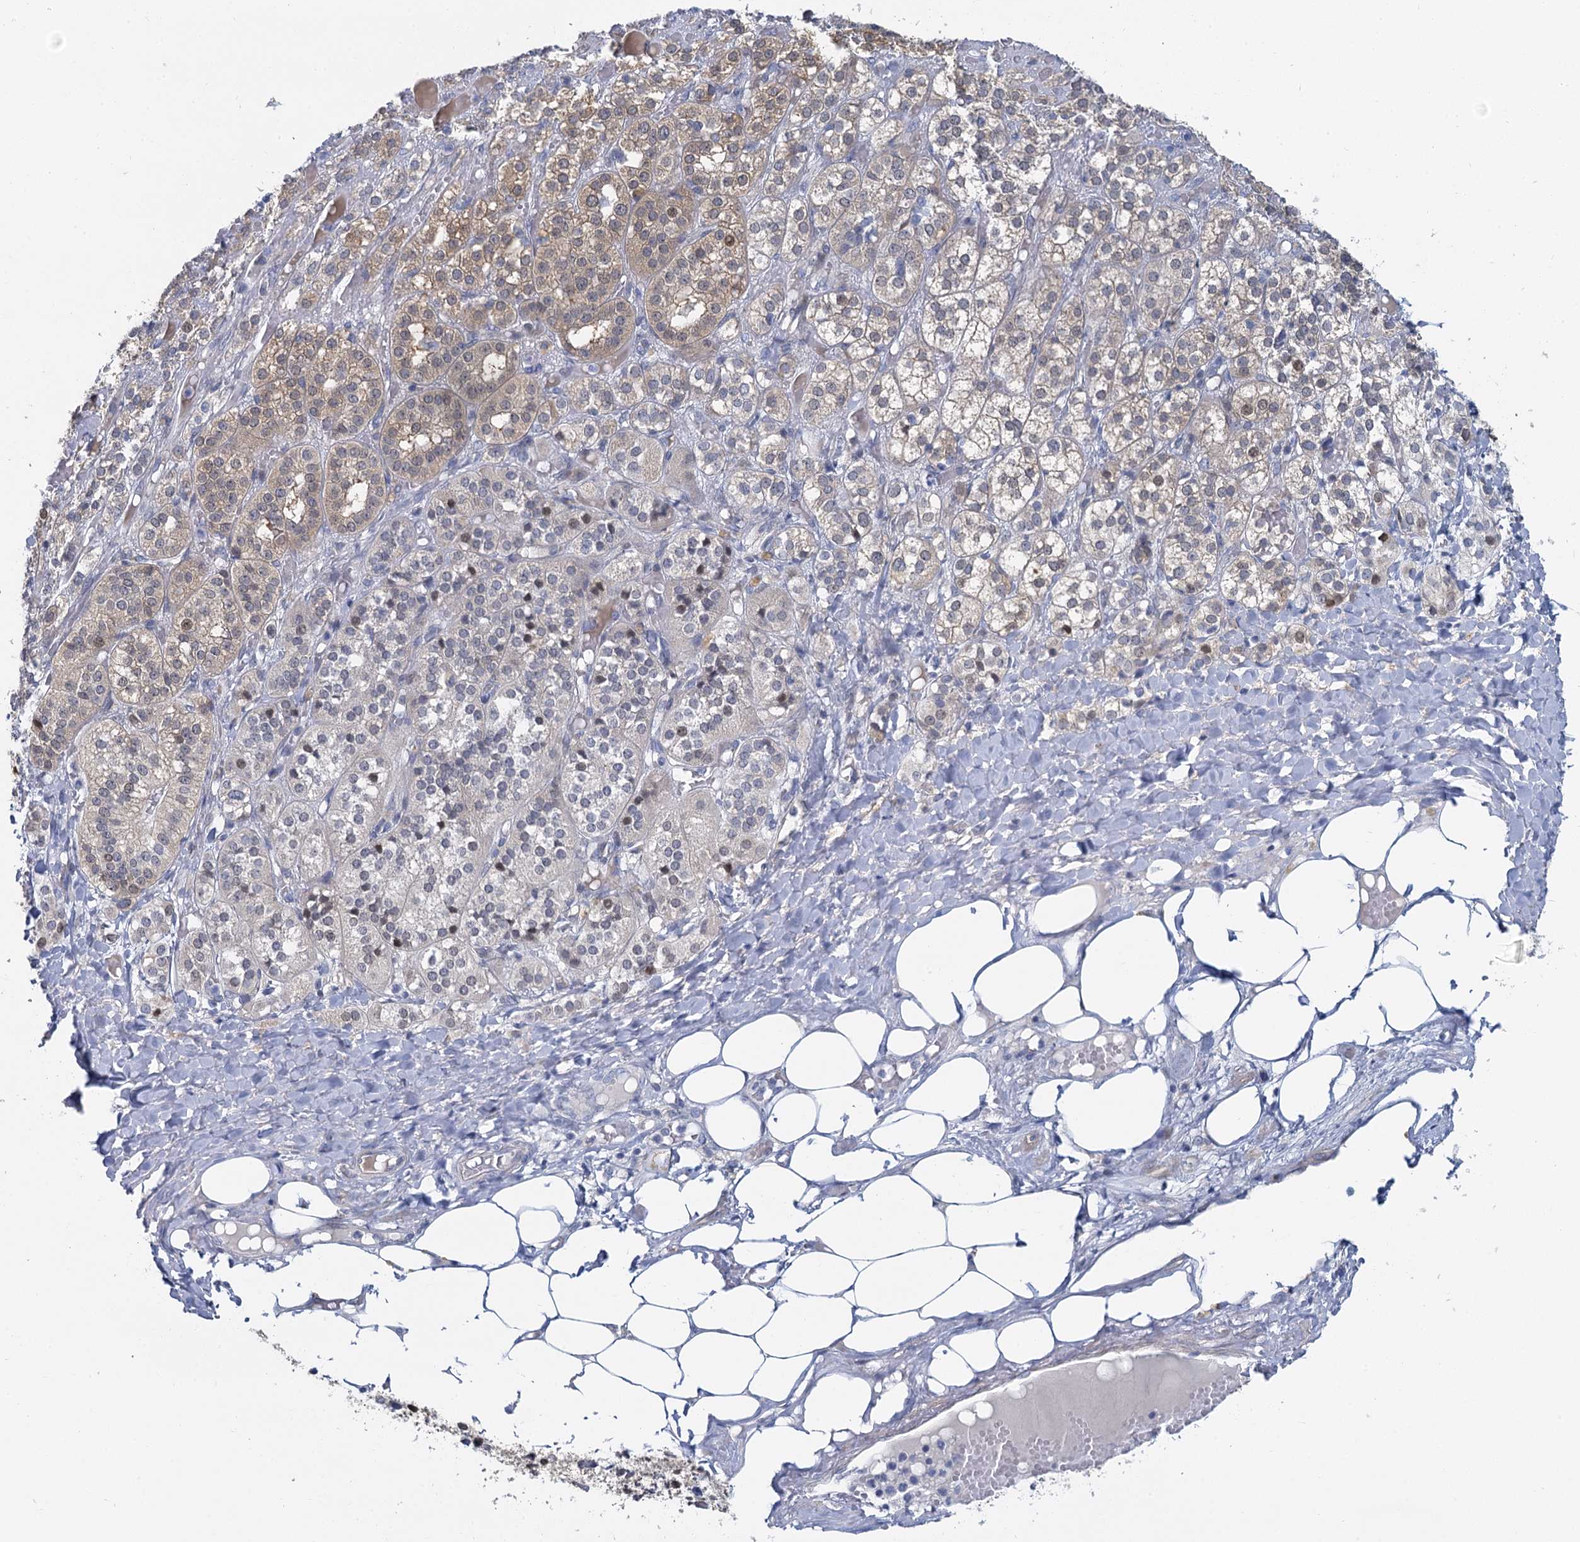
{"staining": {"intensity": "moderate", "quantity": "25%-75%", "location": "cytoplasmic/membranous,nuclear"}, "tissue": "adrenal gland", "cell_type": "Glandular cells", "image_type": "normal", "snomed": [{"axis": "morphology", "description": "Normal tissue, NOS"}, {"axis": "topography", "description": "Adrenal gland"}], "caption": "An image of adrenal gland stained for a protein shows moderate cytoplasmic/membranous,nuclear brown staining in glandular cells. Nuclei are stained in blue.", "gene": "ACRBP", "patient": {"sex": "female", "age": 61}}